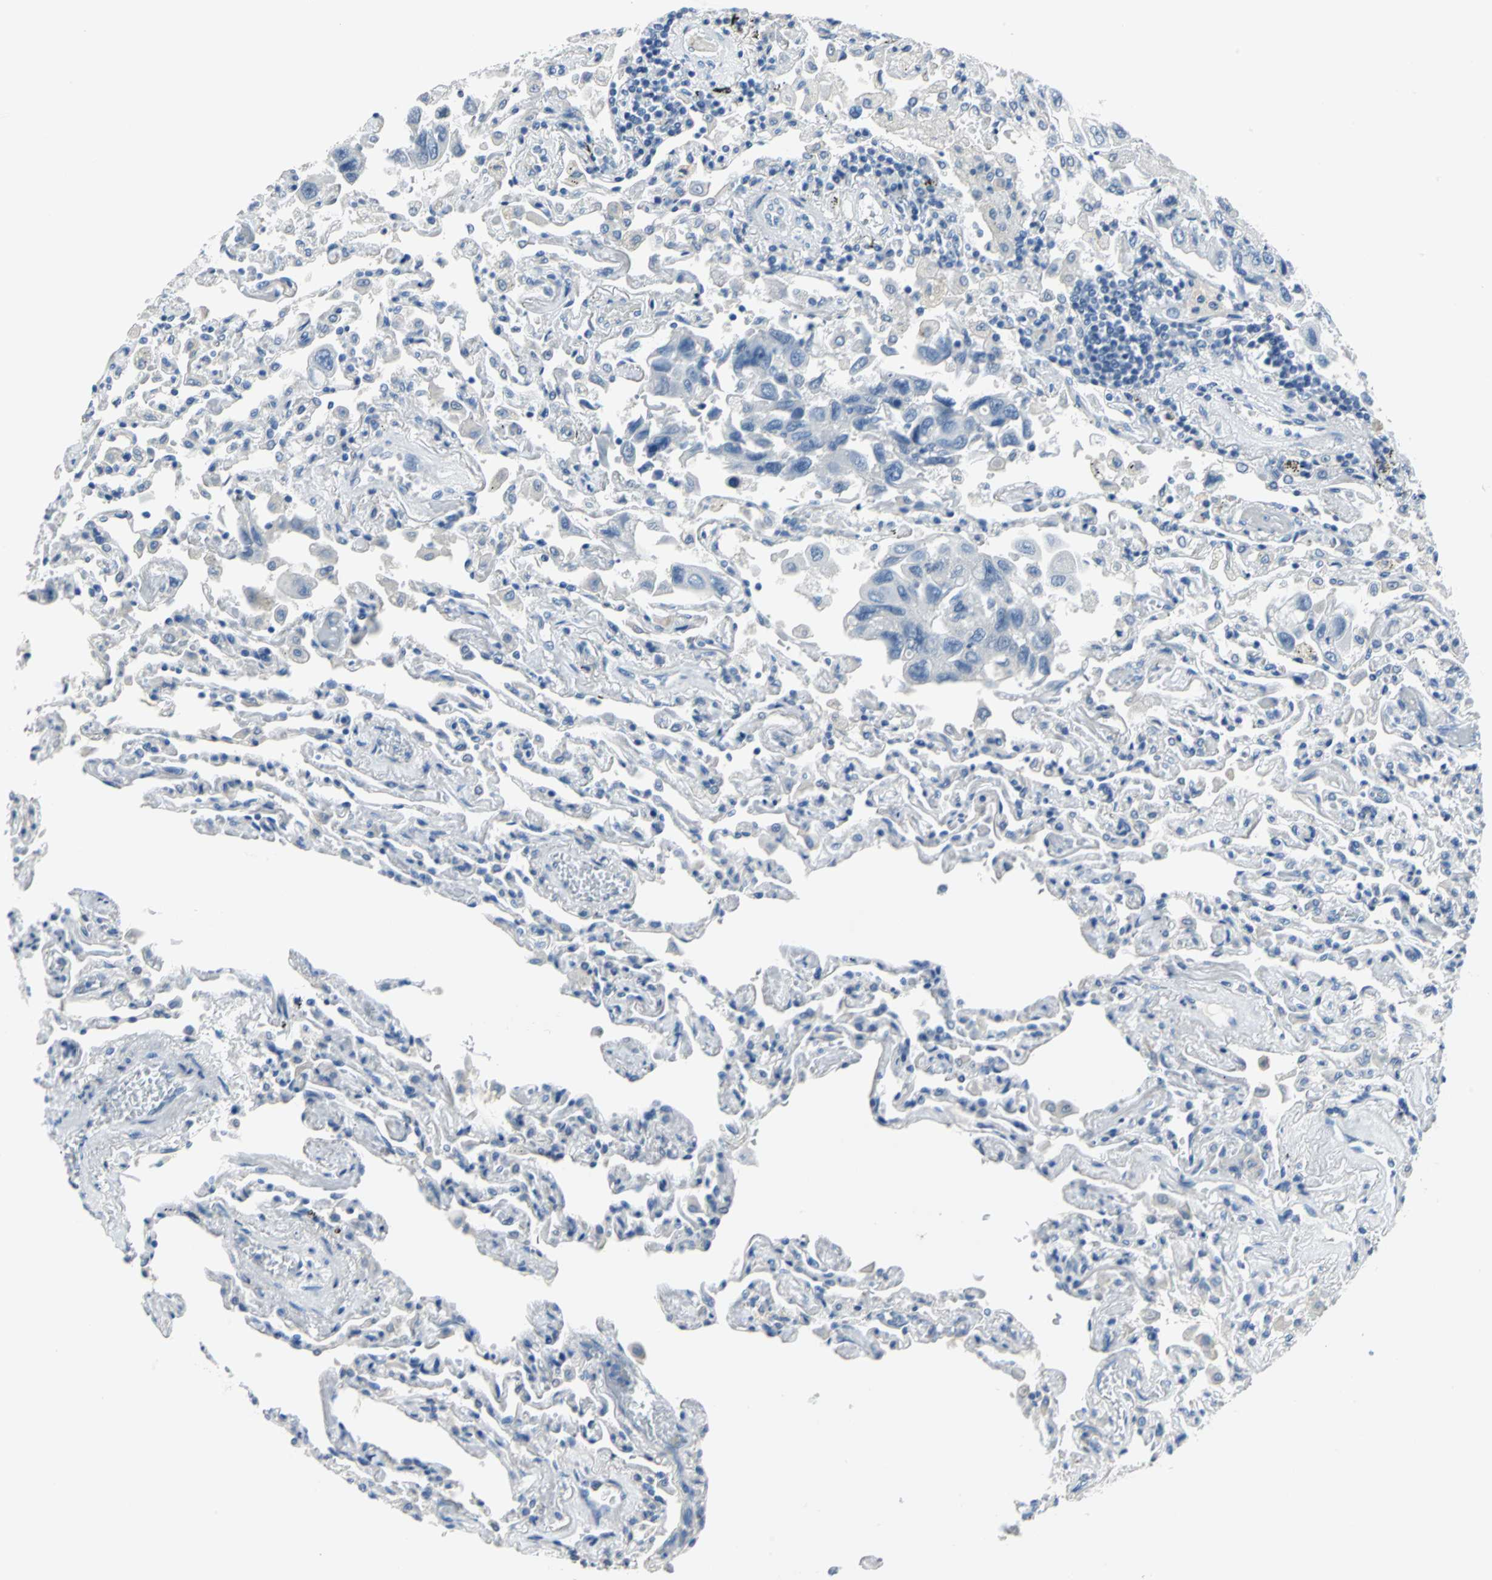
{"staining": {"intensity": "negative", "quantity": "none", "location": "none"}, "tissue": "lung cancer", "cell_type": "Tumor cells", "image_type": "cancer", "snomed": [{"axis": "morphology", "description": "Adenocarcinoma, NOS"}, {"axis": "topography", "description": "Lung"}], "caption": "This is a histopathology image of immunohistochemistry staining of lung adenocarcinoma, which shows no expression in tumor cells.", "gene": "PKLR", "patient": {"sex": "male", "age": 64}}